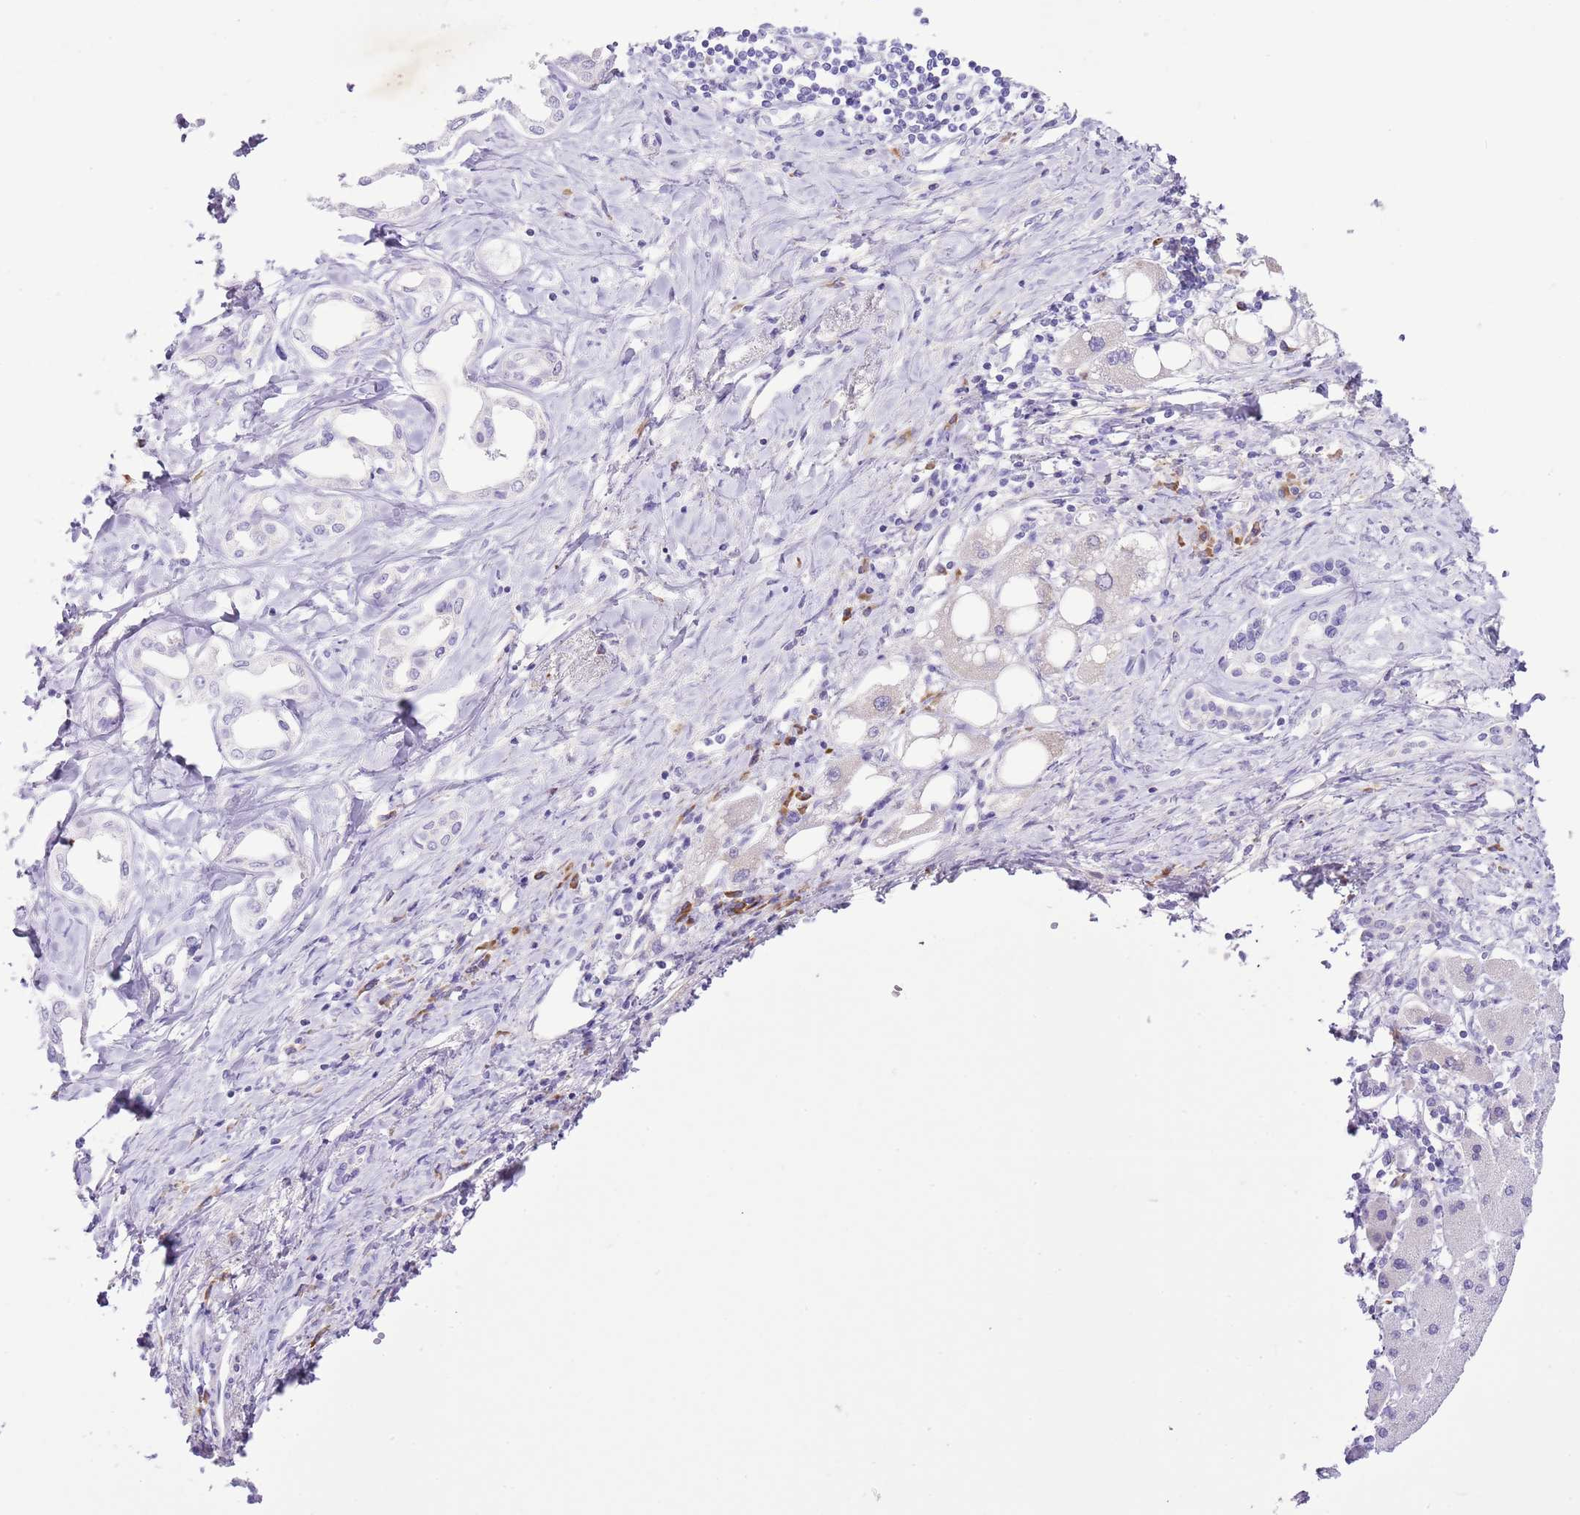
{"staining": {"intensity": "negative", "quantity": "none", "location": "none"}, "tissue": "liver cancer", "cell_type": "Tumor cells", "image_type": "cancer", "snomed": [{"axis": "morphology", "description": "Cholangiocarcinoma"}, {"axis": "topography", "description": "Liver"}], "caption": "This is a photomicrograph of IHC staining of liver cancer (cholangiocarcinoma), which shows no expression in tumor cells. The staining was performed using DAB (3,3'-diaminobenzidine) to visualize the protein expression in brown, while the nuclei were stained in blue with hematoxylin (Magnification: 20x).", "gene": "AAR2", "patient": {"sex": "female", "age": 77}}